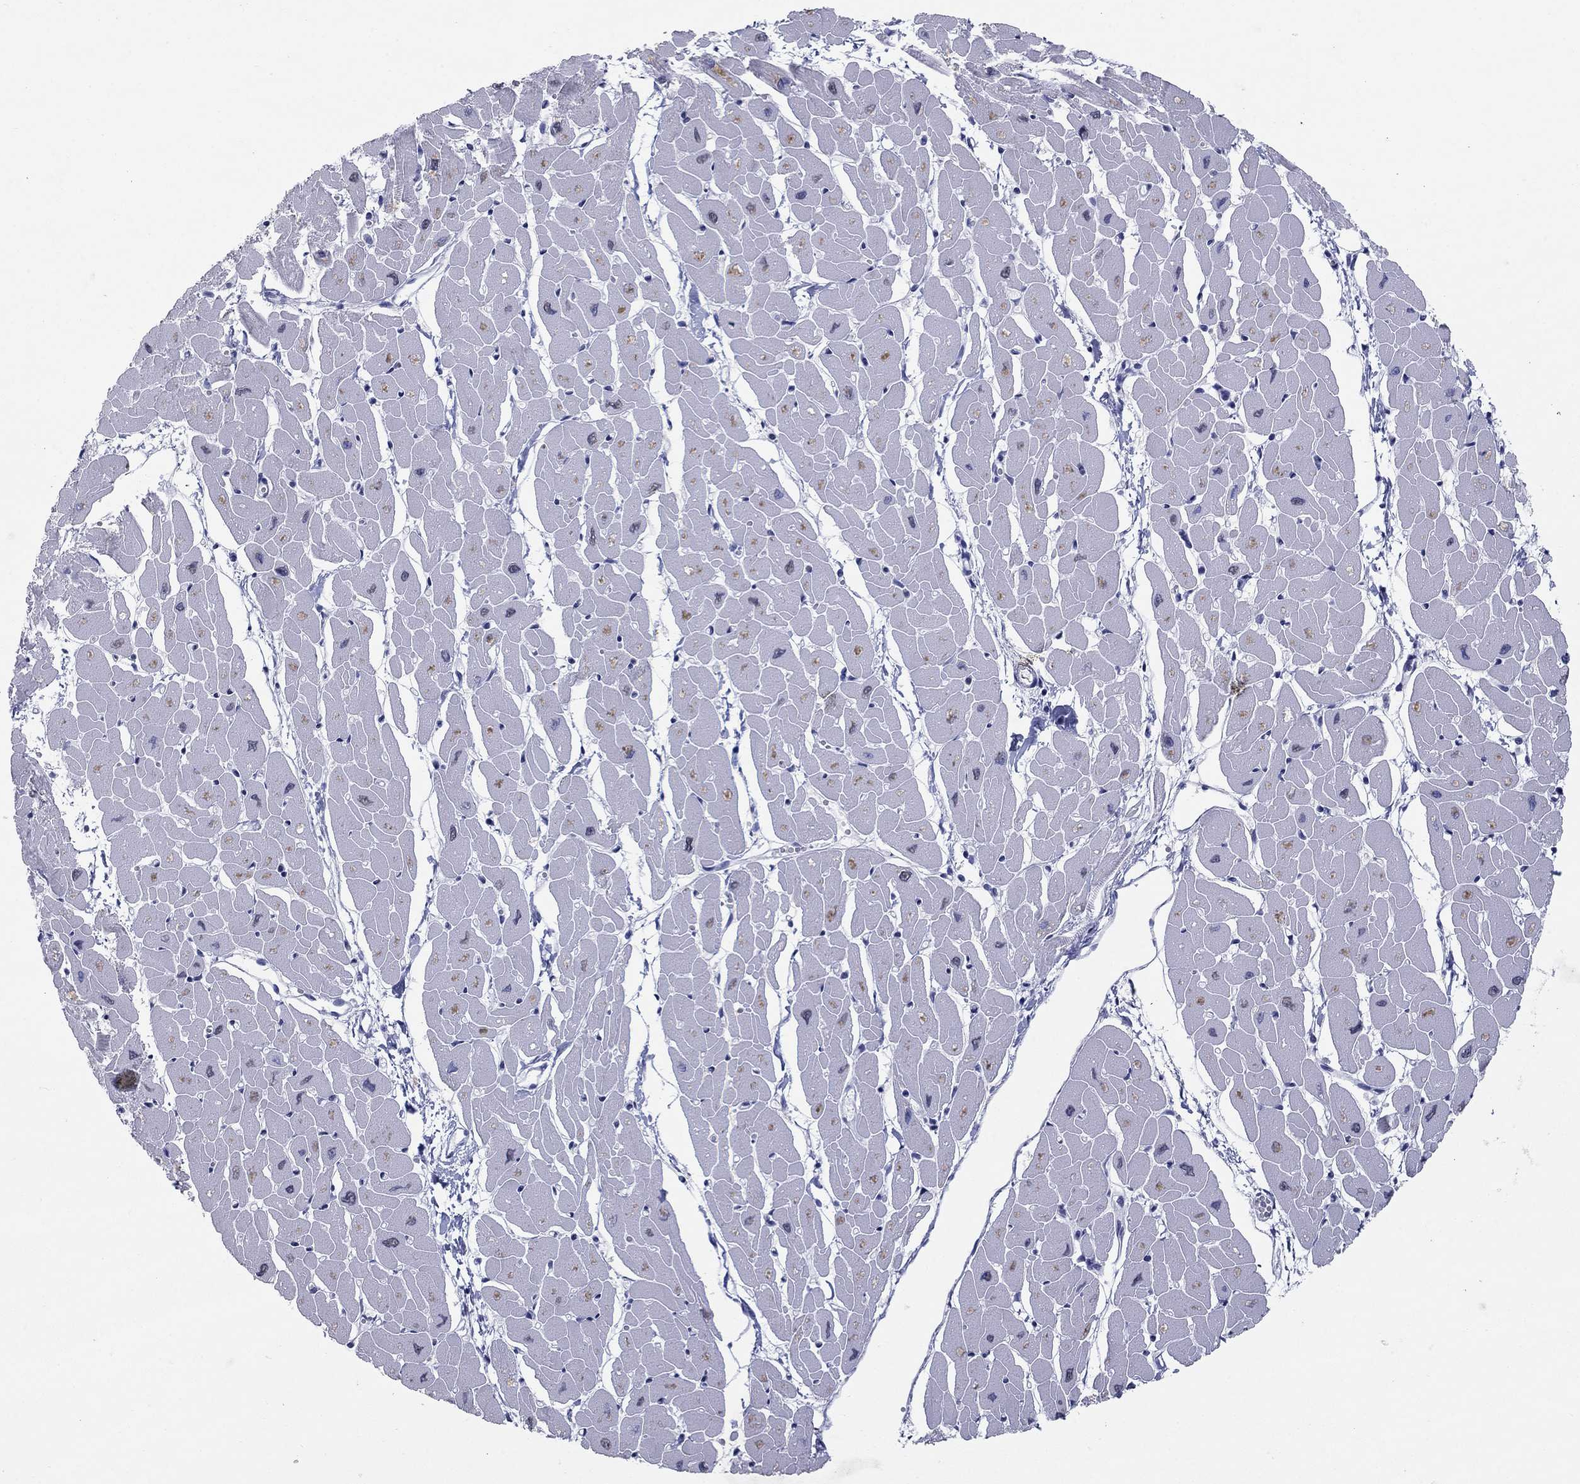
{"staining": {"intensity": "negative", "quantity": "none", "location": "none"}, "tissue": "heart muscle", "cell_type": "Cardiomyocytes", "image_type": "normal", "snomed": [{"axis": "morphology", "description": "Normal tissue, NOS"}, {"axis": "topography", "description": "Heart"}], "caption": "DAB immunohistochemical staining of unremarkable human heart muscle reveals no significant positivity in cardiomyocytes. Brightfield microscopy of immunohistochemistry (IHC) stained with DAB (3,3'-diaminobenzidine) (brown) and hematoxylin (blue), captured at high magnification.", "gene": "KRT75", "patient": {"sex": "male", "age": 57}}